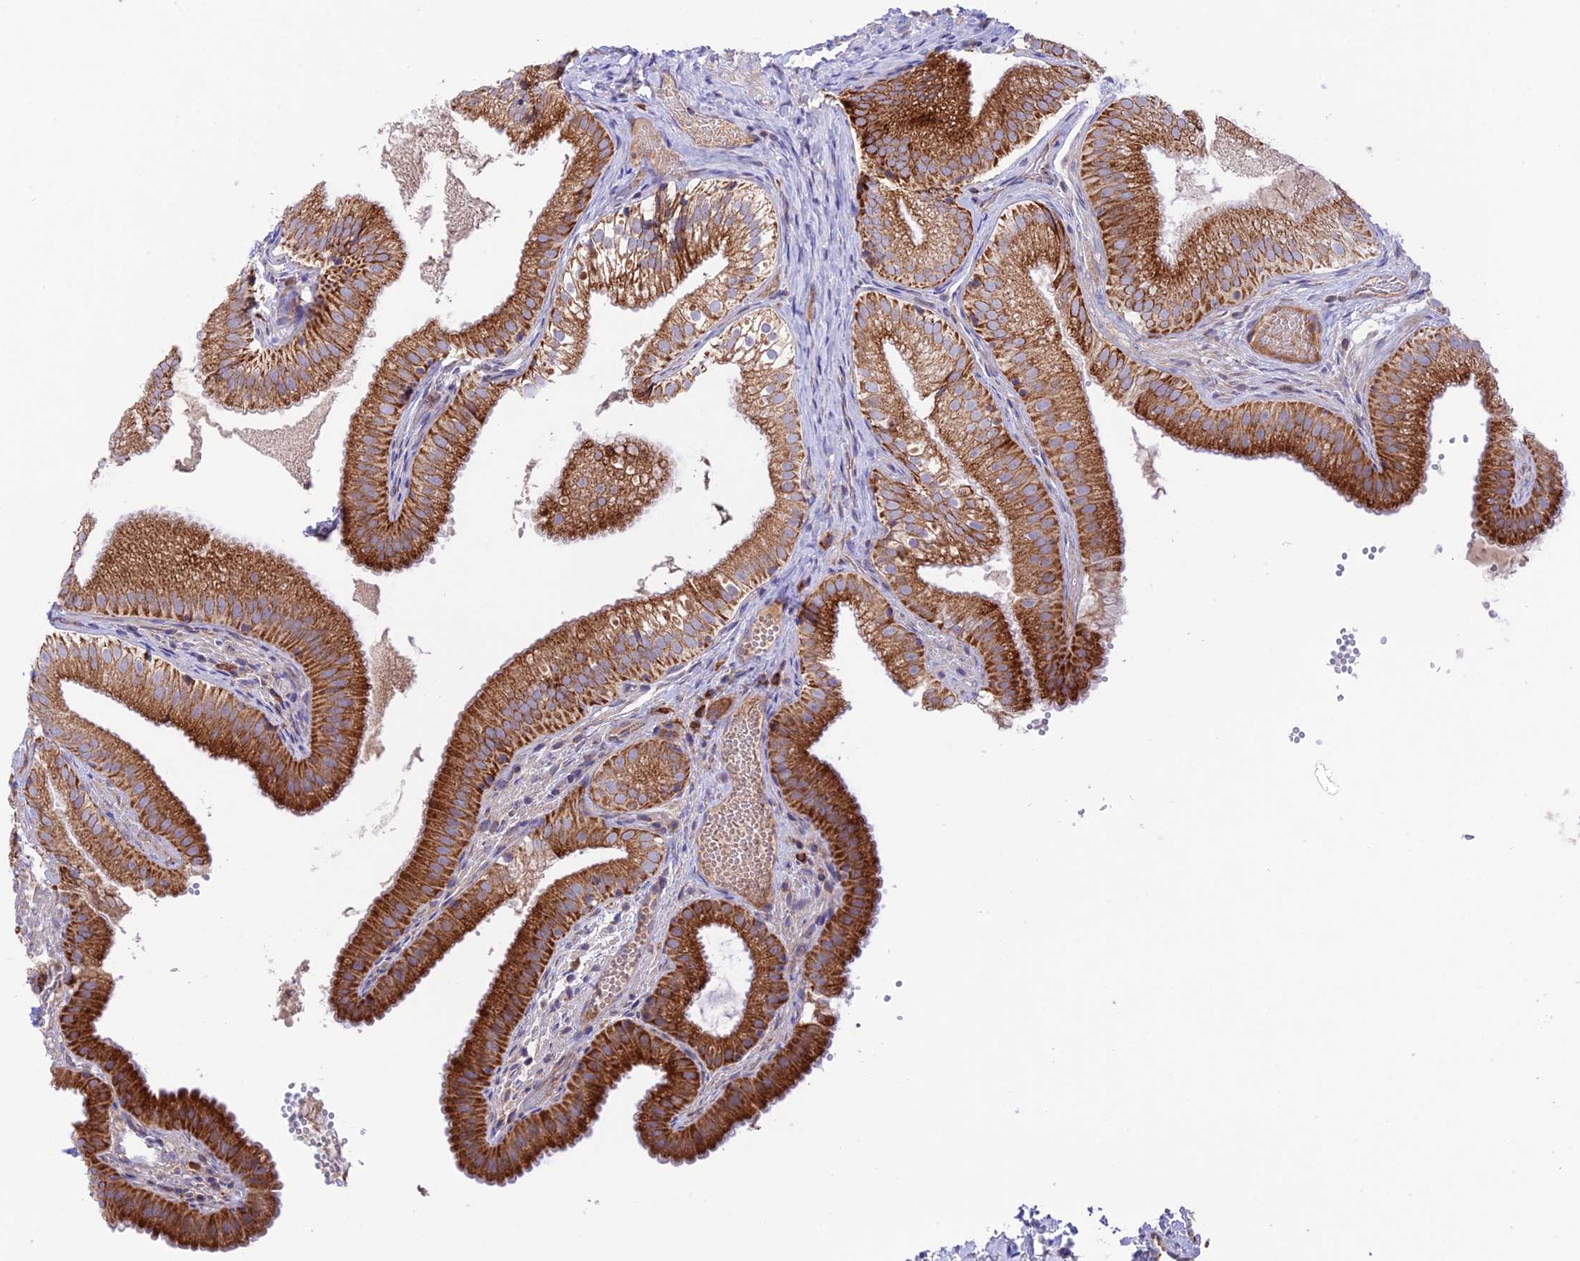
{"staining": {"intensity": "strong", "quantity": ">75%", "location": "cytoplasmic/membranous"}, "tissue": "gallbladder", "cell_type": "Glandular cells", "image_type": "normal", "snomed": [{"axis": "morphology", "description": "Normal tissue, NOS"}, {"axis": "topography", "description": "Gallbladder"}], "caption": "Immunohistochemical staining of unremarkable gallbladder demonstrates strong cytoplasmic/membranous protein expression in about >75% of glandular cells.", "gene": "UAP1L1", "patient": {"sex": "female", "age": 30}}